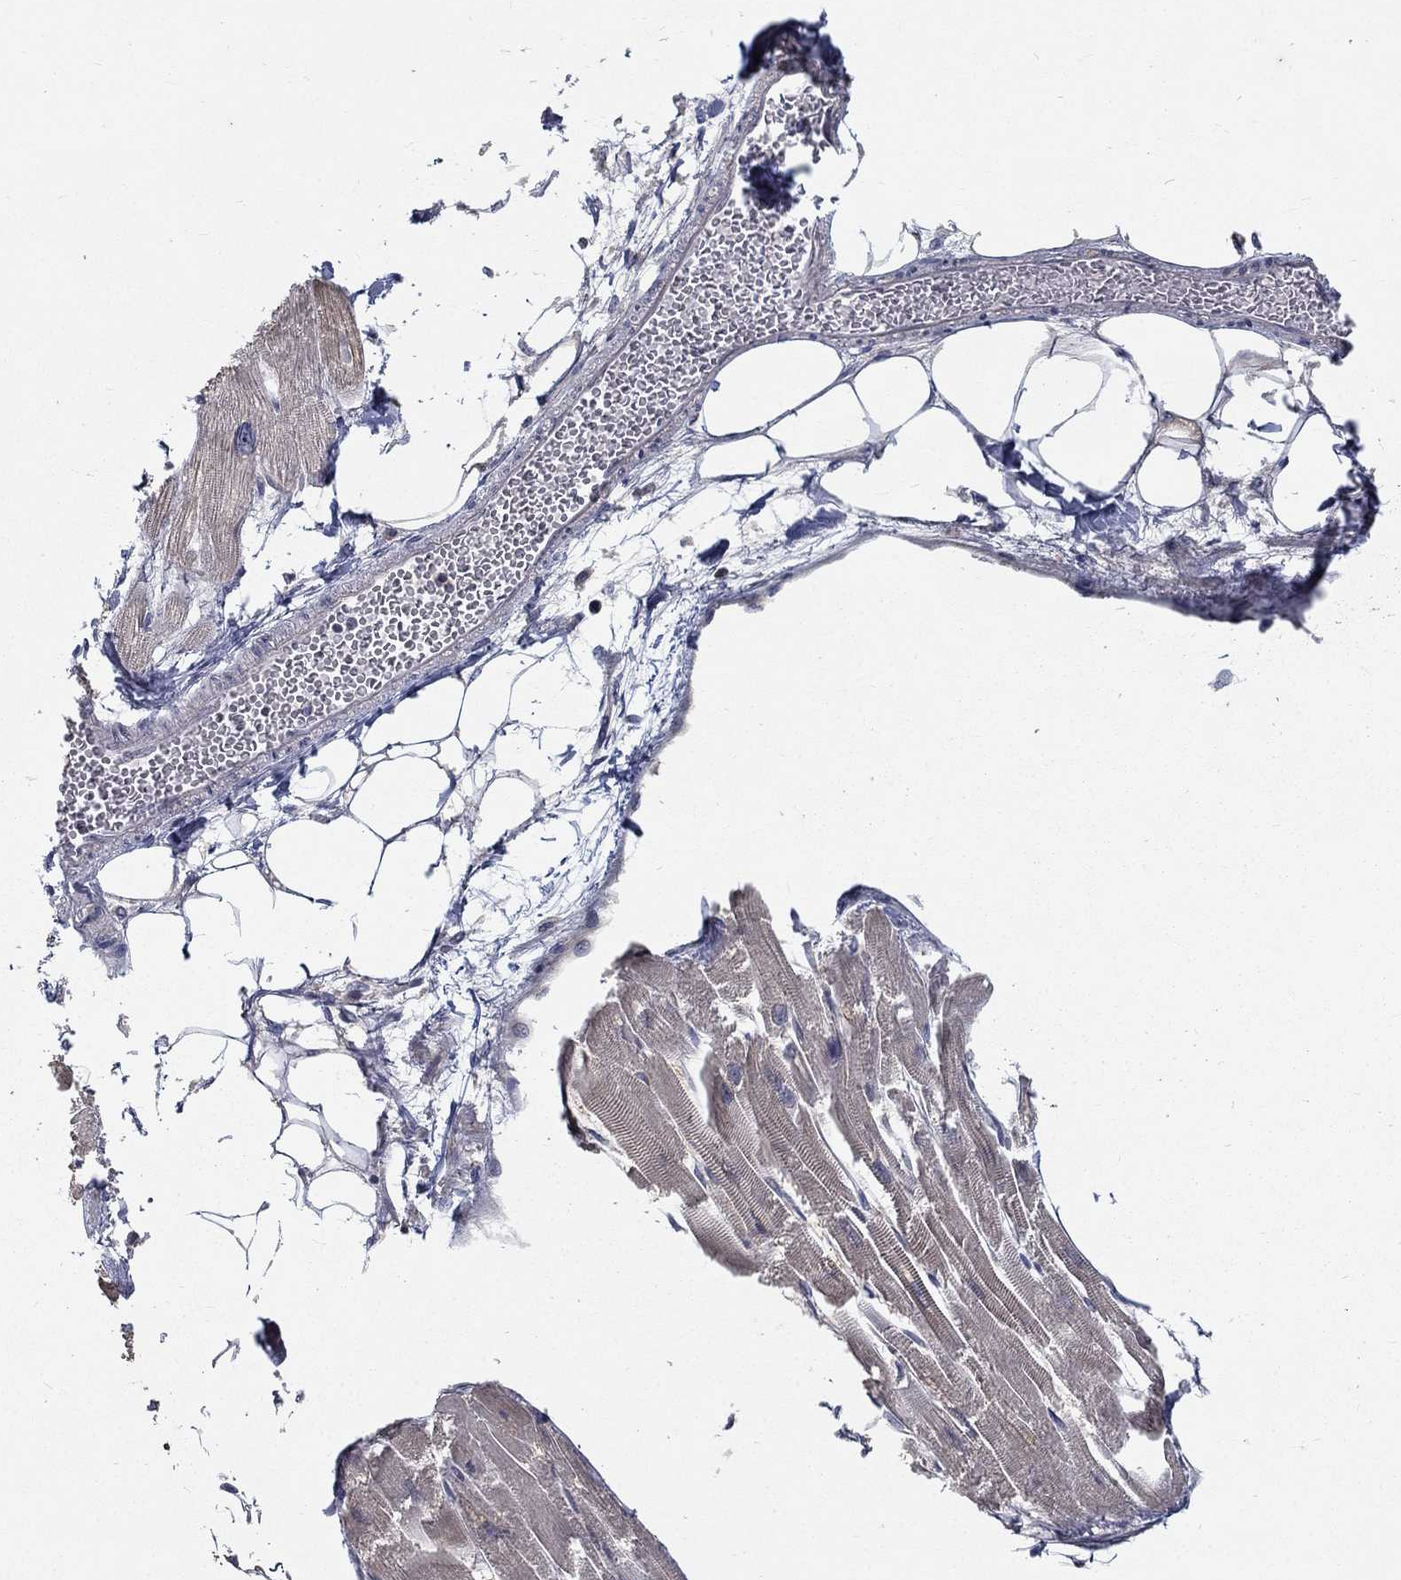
{"staining": {"intensity": "negative", "quantity": "none", "location": "none"}, "tissue": "heart muscle", "cell_type": "Cardiomyocytes", "image_type": "normal", "snomed": [{"axis": "morphology", "description": "Normal tissue, NOS"}, {"axis": "topography", "description": "Heart"}], "caption": "Normal heart muscle was stained to show a protein in brown. There is no significant staining in cardiomyocytes. (IHC, brightfield microscopy, high magnification).", "gene": "MTSS2", "patient": {"sex": "female", "age": 52}}